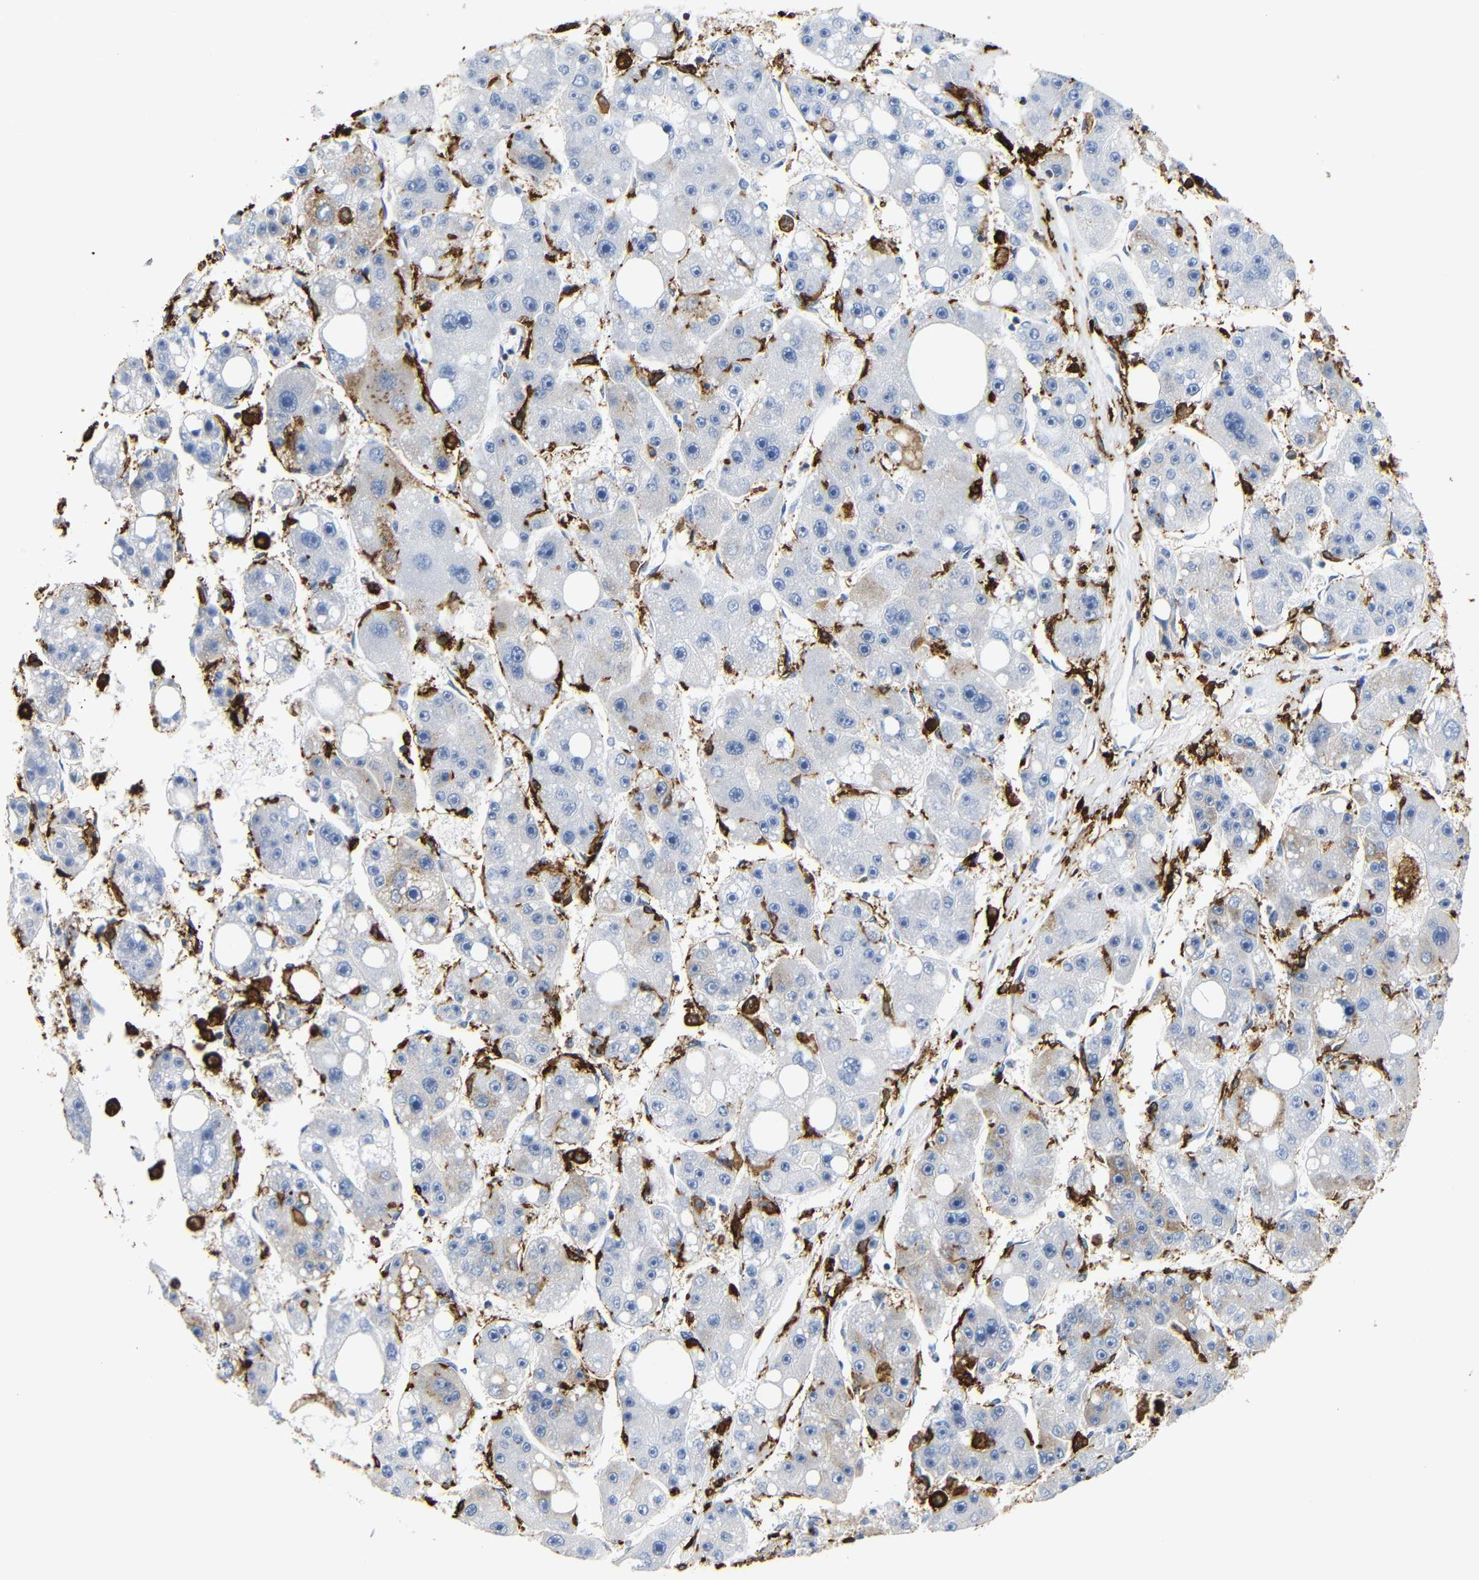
{"staining": {"intensity": "moderate", "quantity": "<25%", "location": "cytoplasmic/membranous"}, "tissue": "liver cancer", "cell_type": "Tumor cells", "image_type": "cancer", "snomed": [{"axis": "morphology", "description": "Carcinoma, Hepatocellular, NOS"}, {"axis": "topography", "description": "Liver"}], "caption": "There is low levels of moderate cytoplasmic/membranous staining in tumor cells of liver cancer (hepatocellular carcinoma), as demonstrated by immunohistochemical staining (brown color).", "gene": "HLA-DQB1", "patient": {"sex": "female", "age": 61}}